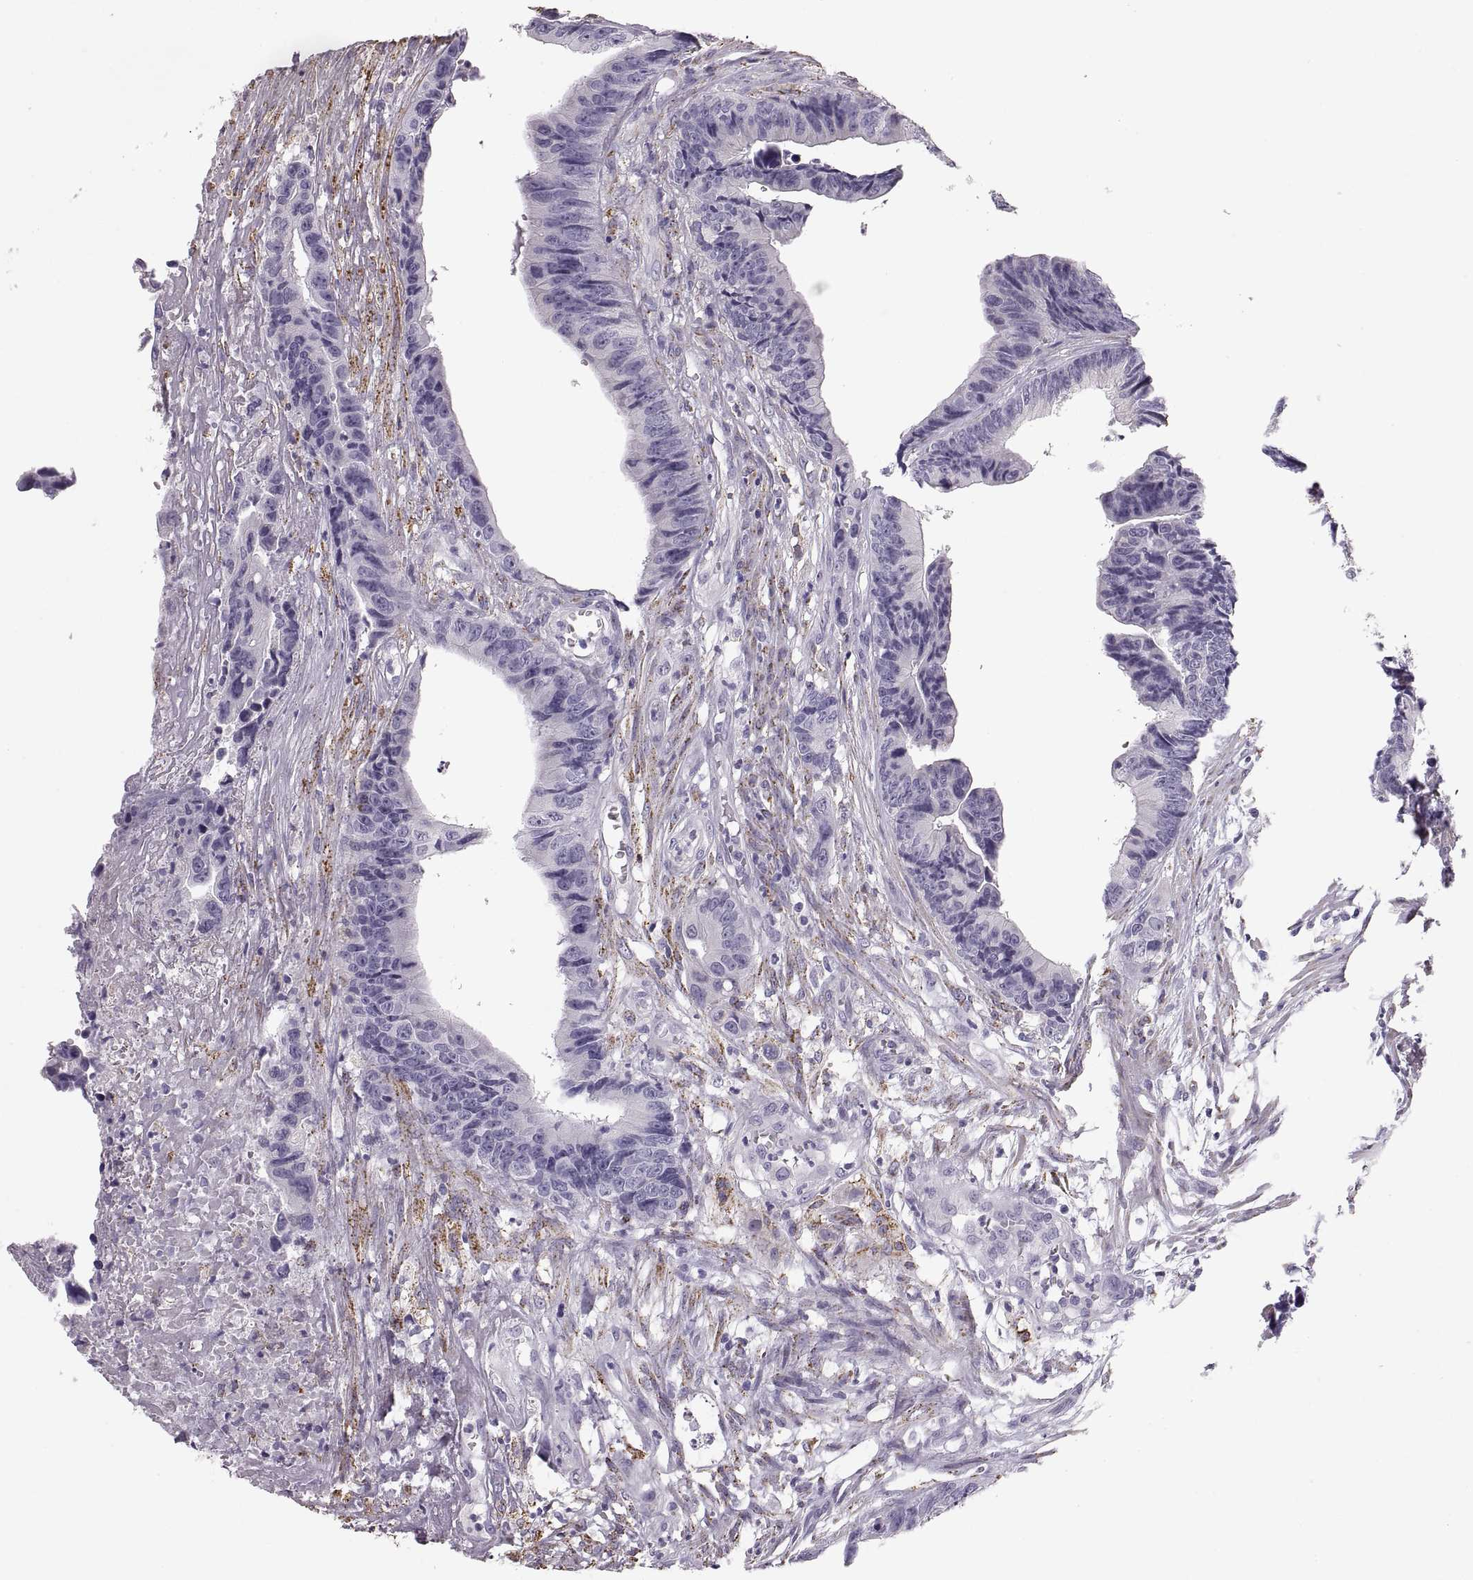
{"staining": {"intensity": "negative", "quantity": "none", "location": "none"}, "tissue": "colorectal cancer", "cell_type": "Tumor cells", "image_type": "cancer", "snomed": [{"axis": "morphology", "description": "Adenocarcinoma, NOS"}, {"axis": "topography", "description": "Colon"}], "caption": "Immunohistochemistry of human colorectal cancer (adenocarcinoma) demonstrates no positivity in tumor cells.", "gene": "COL9A3", "patient": {"sex": "female", "age": 87}}